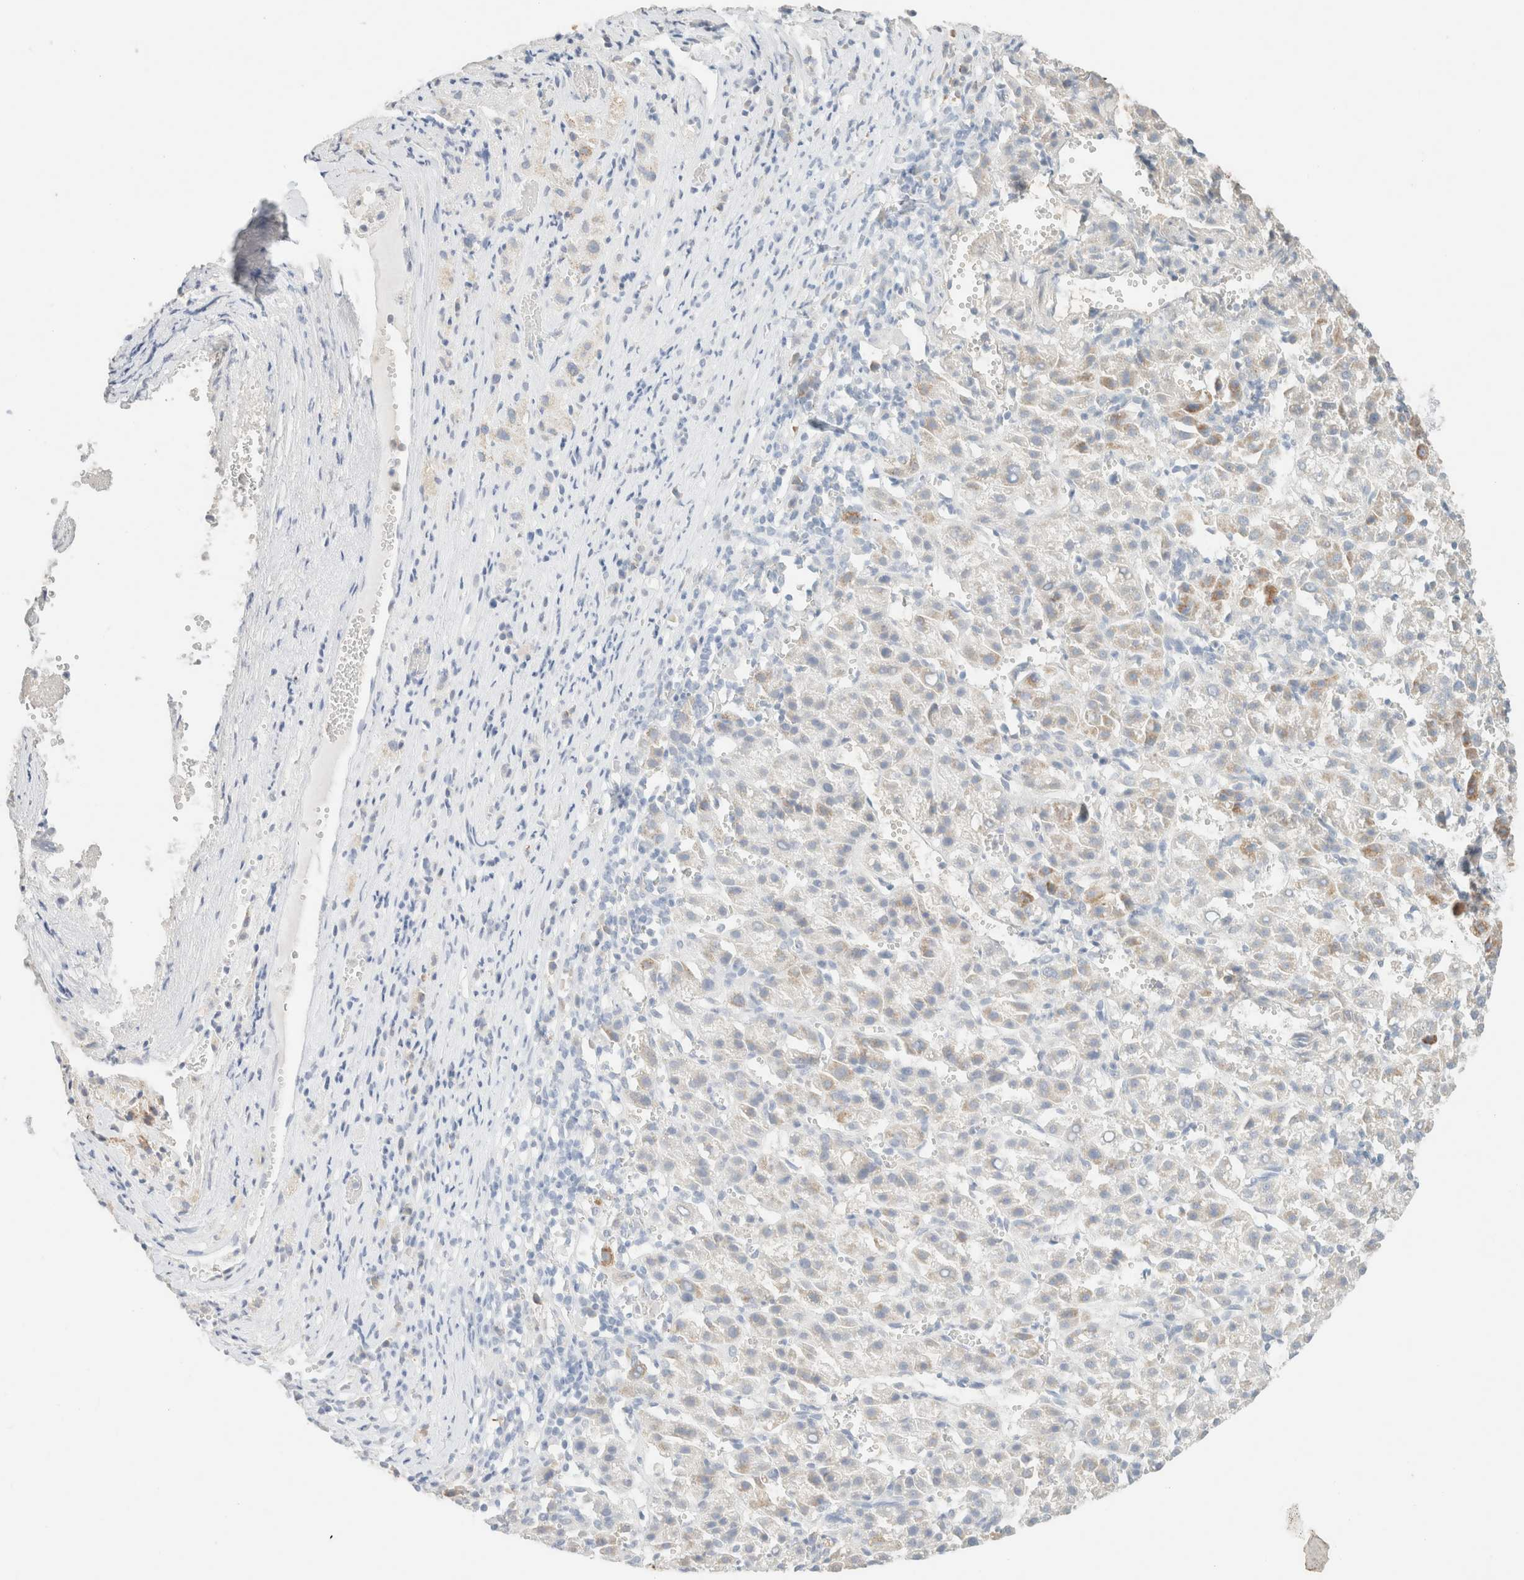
{"staining": {"intensity": "weak", "quantity": "<25%", "location": "cytoplasmic/membranous"}, "tissue": "liver cancer", "cell_type": "Tumor cells", "image_type": "cancer", "snomed": [{"axis": "morphology", "description": "Carcinoma, Hepatocellular, NOS"}, {"axis": "topography", "description": "Liver"}], "caption": "High power microscopy micrograph of an immunohistochemistry micrograph of liver cancer (hepatocellular carcinoma), revealing no significant positivity in tumor cells.", "gene": "CPA1", "patient": {"sex": "female", "age": 58}}